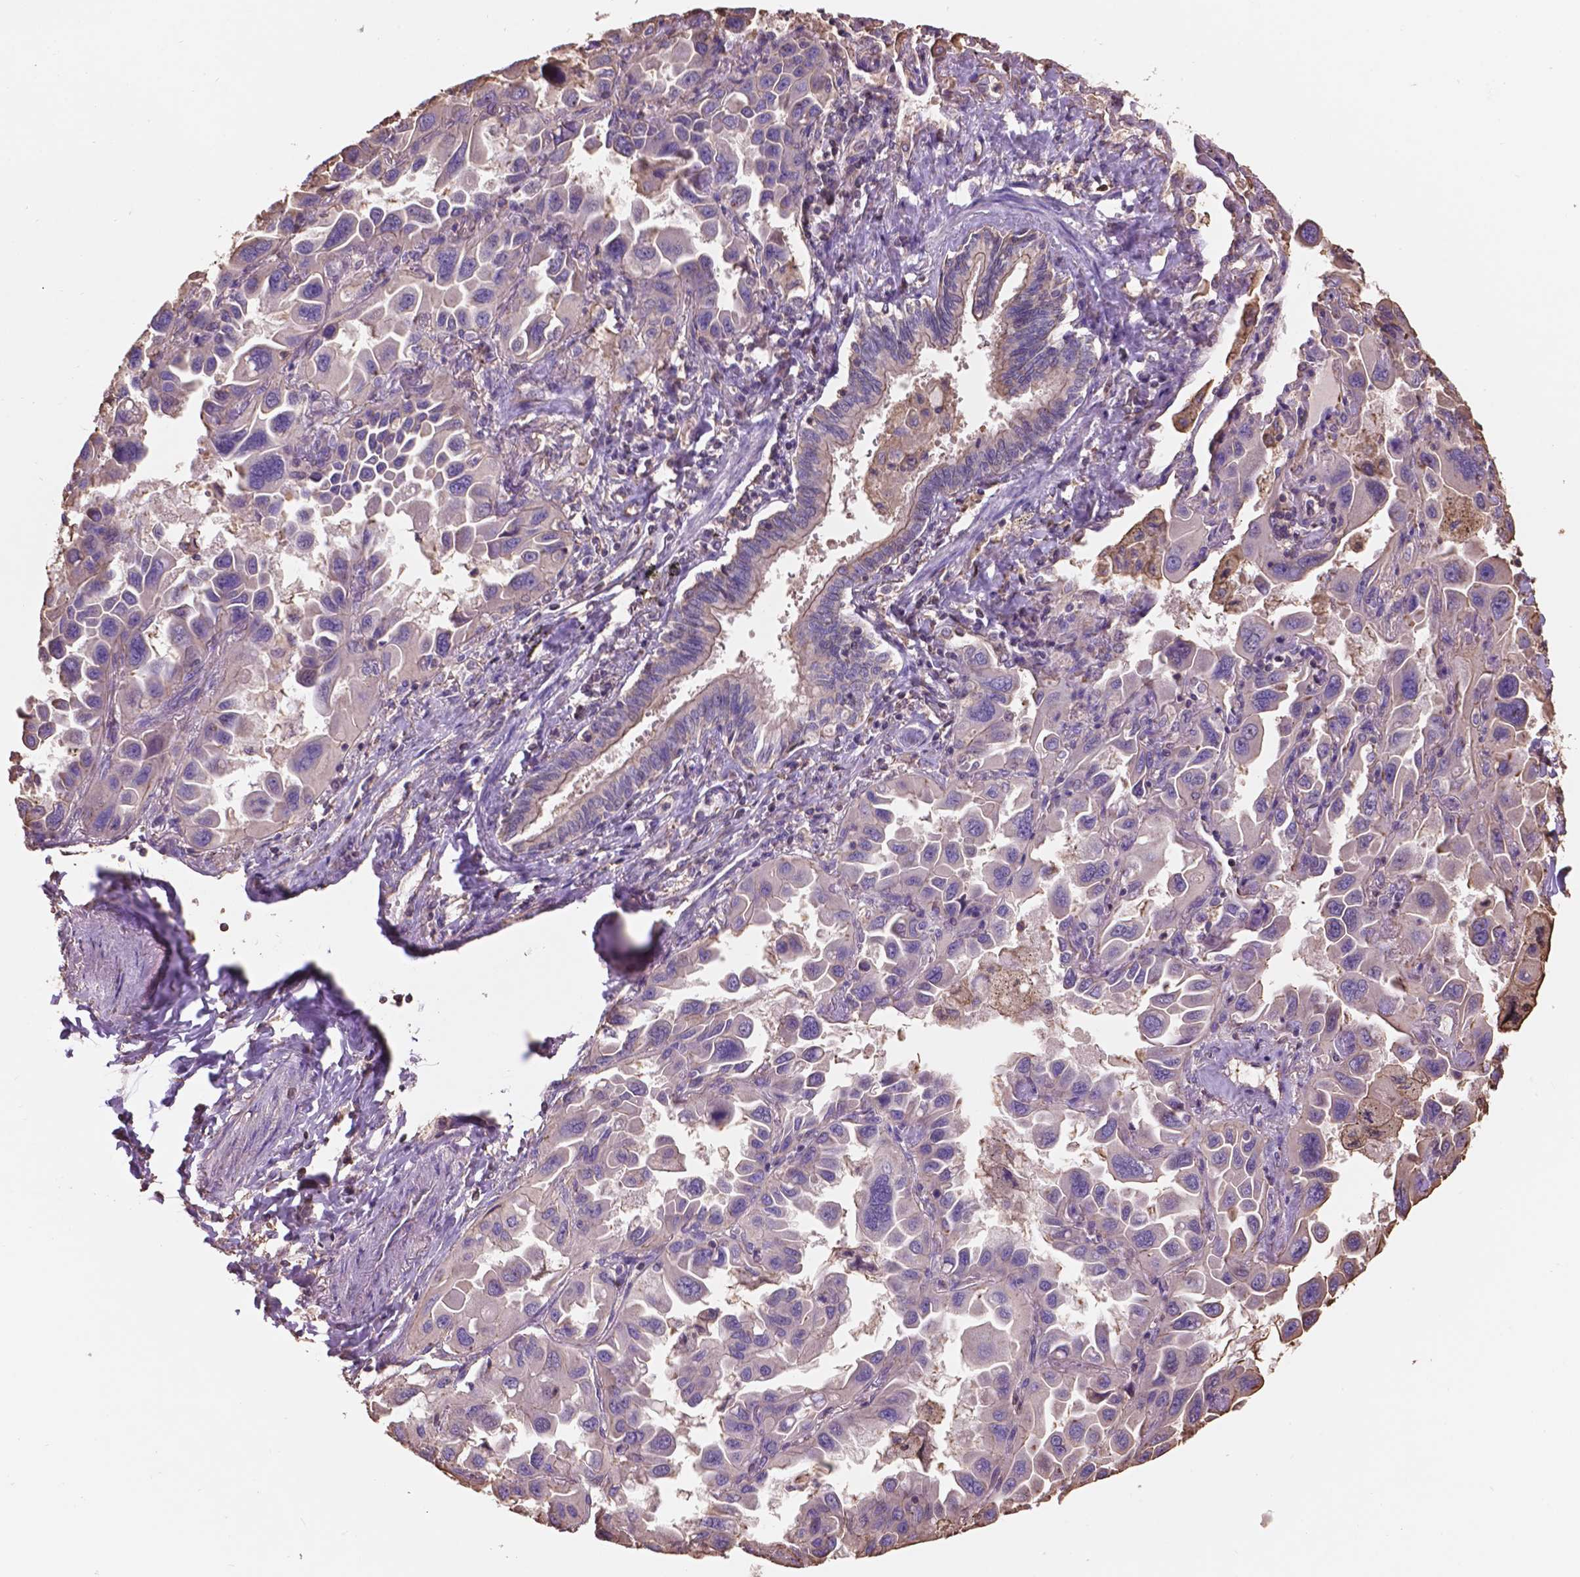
{"staining": {"intensity": "negative", "quantity": "none", "location": "none"}, "tissue": "lung cancer", "cell_type": "Tumor cells", "image_type": "cancer", "snomed": [{"axis": "morphology", "description": "Adenocarcinoma, NOS"}, {"axis": "topography", "description": "Lung"}], "caption": "The IHC histopathology image has no significant staining in tumor cells of adenocarcinoma (lung) tissue.", "gene": "NIPA2", "patient": {"sex": "male", "age": 64}}